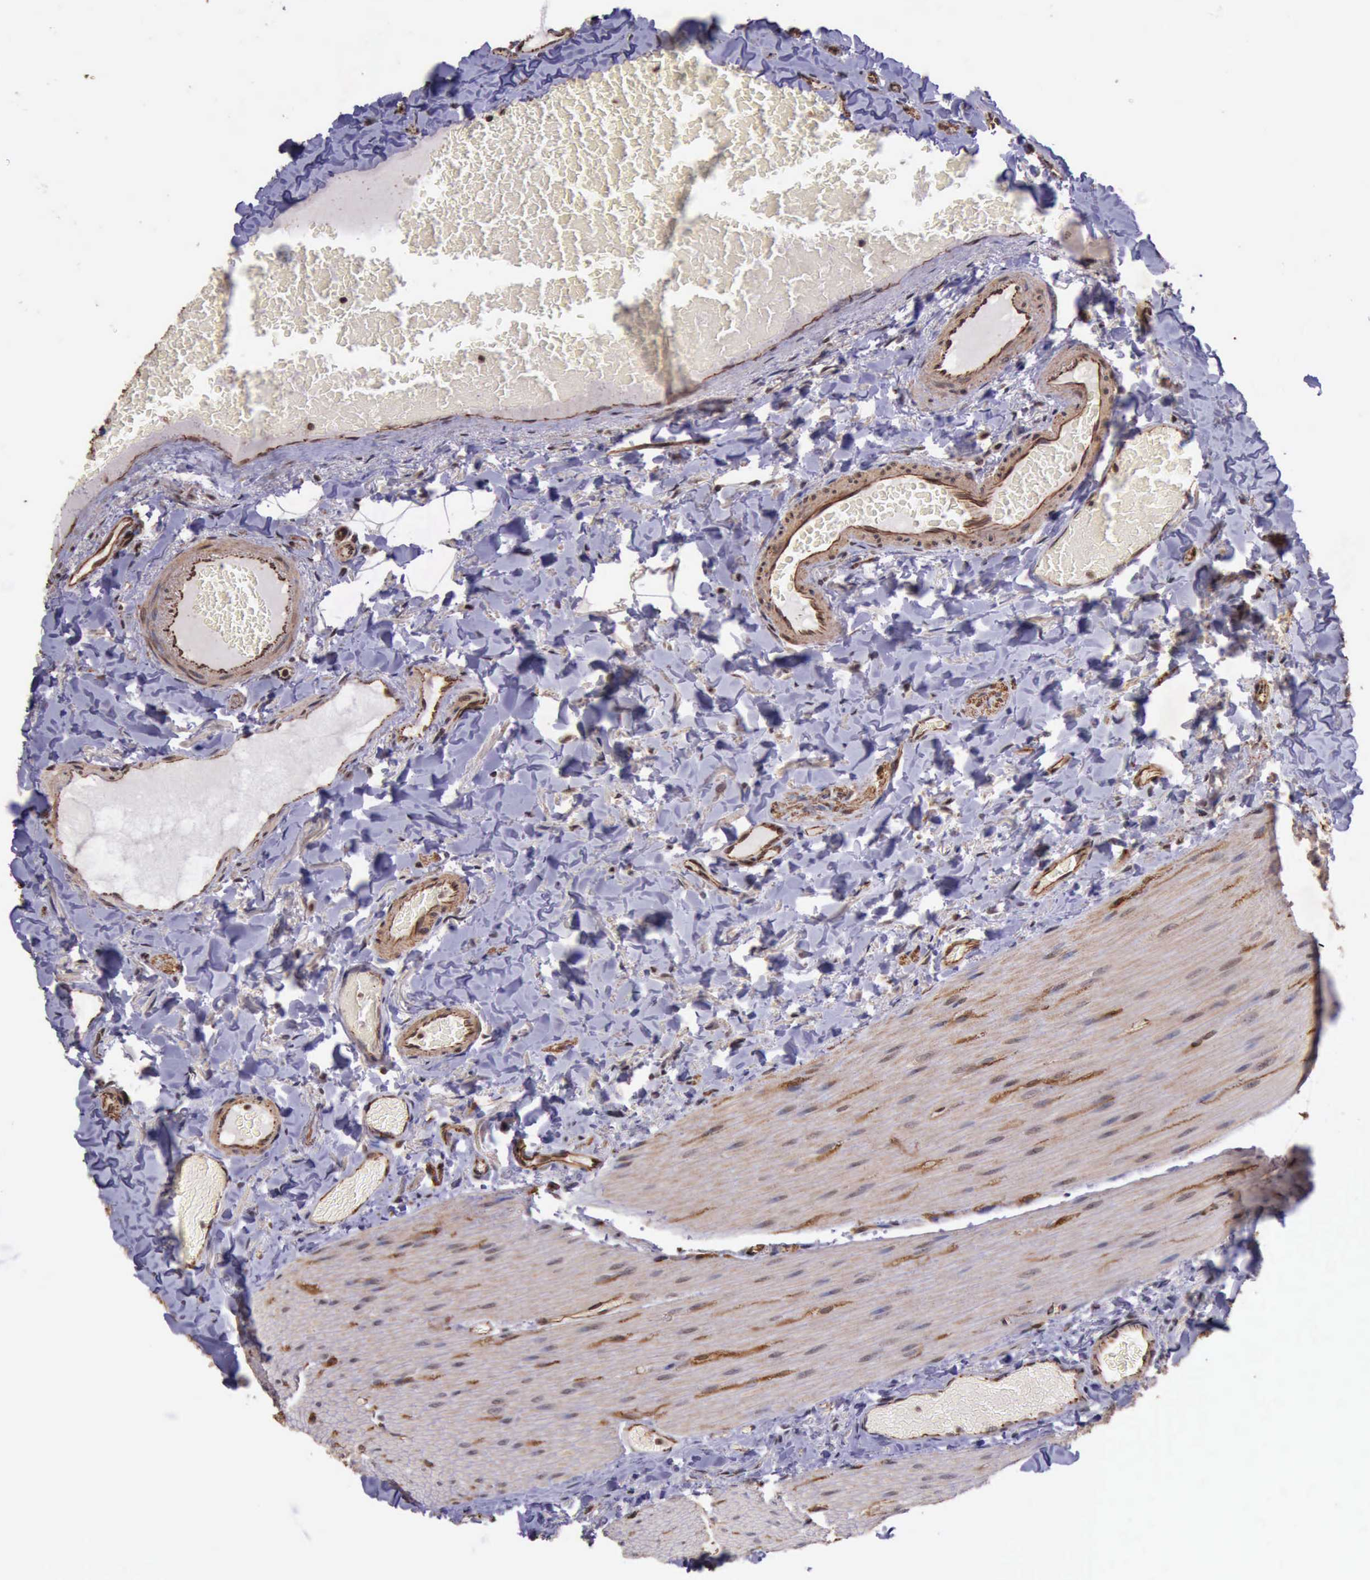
{"staining": {"intensity": "strong", "quantity": ">75%", "location": "cytoplasmic/membranous"}, "tissue": "duodenum", "cell_type": "Glandular cells", "image_type": "normal", "snomed": [{"axis": "morphology", "description": "Normal tissue, NOS"}, {"axis": "topography", "description": "Duodenum"}], "caption": "The image demonstrates immunohistochemical staining of unremarkable duodenum. There is strong cytoplasmic/membranous expression is present in about >75% of glandular cells. (Stains: DAB (3,3'-diaminobenzidine) in brown, nuclei in blue, Microscopy: brightfield microscopy at high magnification).", "gene": "CTNNB1", "patient": {"sex": "male", "age": 66}}